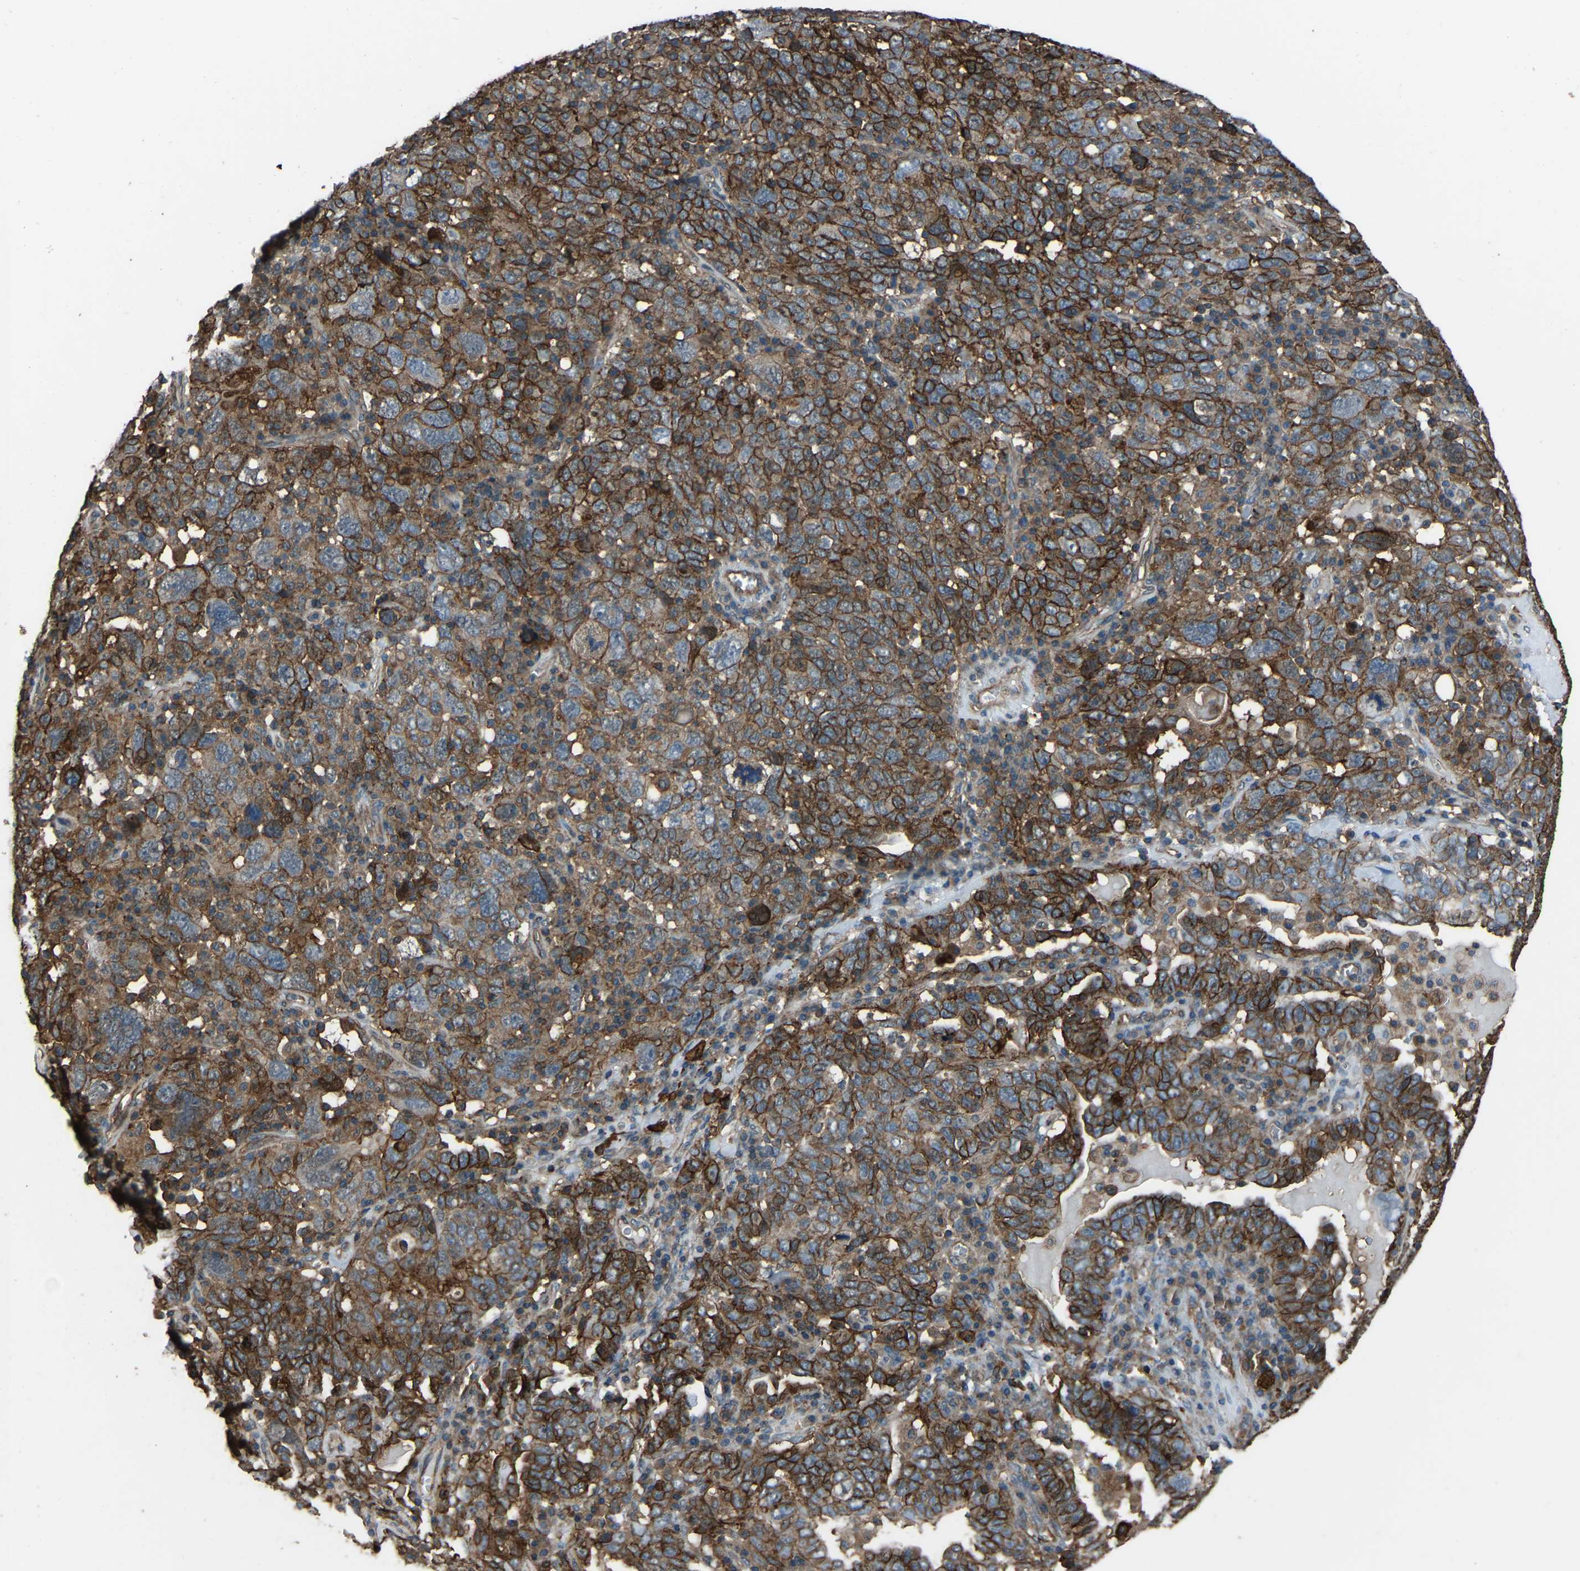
{"staining": {"intensity": "strong", "quantity": "25%-75%", "location": "cytoplasmic/membranous"}, "tissue": "ovarian cancer", "cell_type": "Tumor cells", "image_type": "cancer", "snomed": [{"axis": "morphology", "description": "Carcinoma, endometroid"}, {"axis": "topography", "description": "Ovary"}], "caption": "A brown stain shows strong cytoplasmic/membranous staining of a protein in human ovarian cancer (endometroid carcinoma) tumor cells.", "gene": "SLC4A2", "patient": {"sex": "female", "age": 62}}